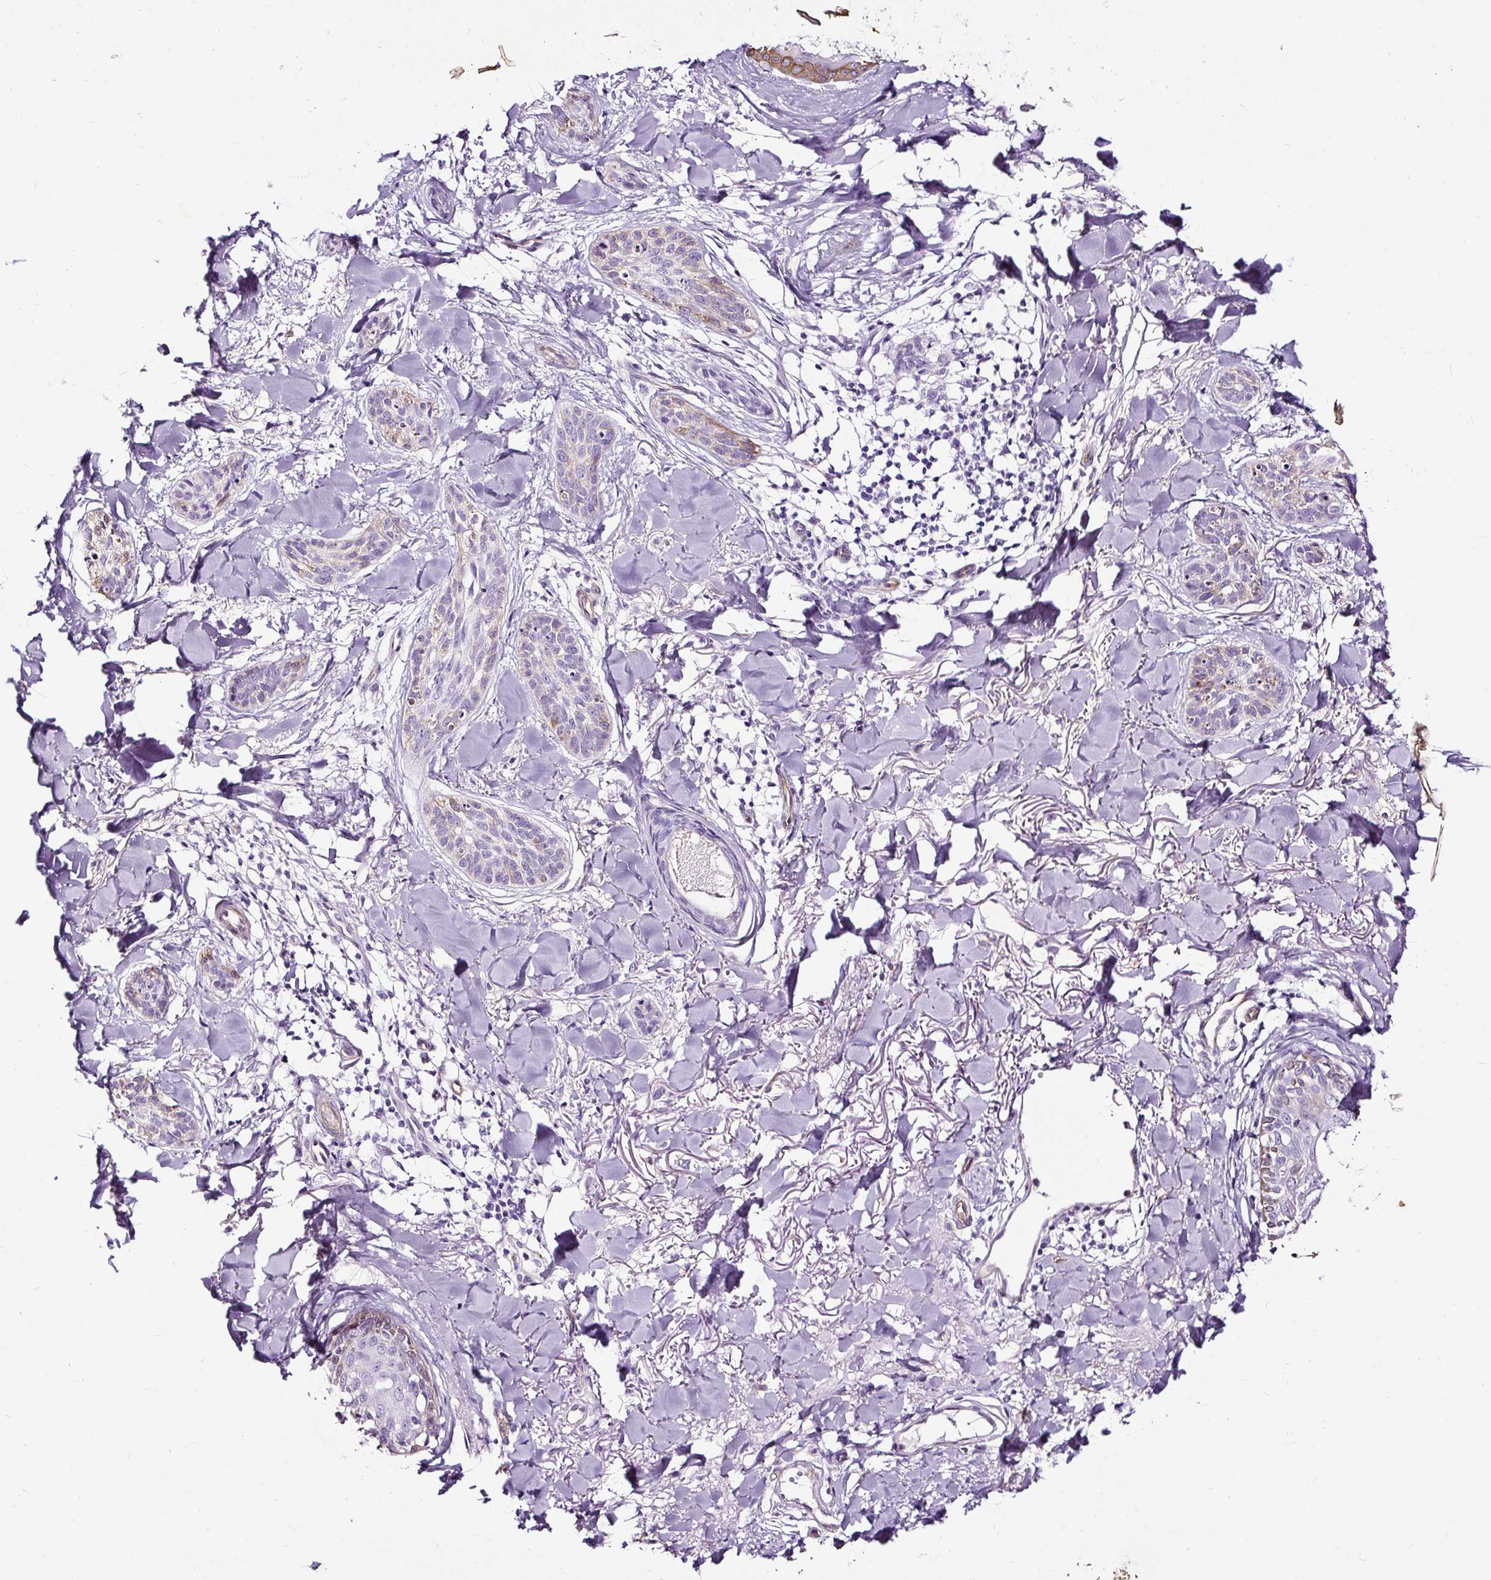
{"staining": {"intensity": "weak", "quantity": "<25%", "location": "cytoplasmic/membranous"}, "tissue": "skin cancer", "cell_type": "Tumor cells", "image_type": "cancer", "snomed": [{"axis": "morphology", "description": "Basal cell carcinoma"}, {"axis": "topography", "description": "Skin"}], "caption": "Tumor cells show no significant expression in skin basal cell carcinoma.", "gene": "SLC7A8", "patient": {"sex": "male", "age": 52}}